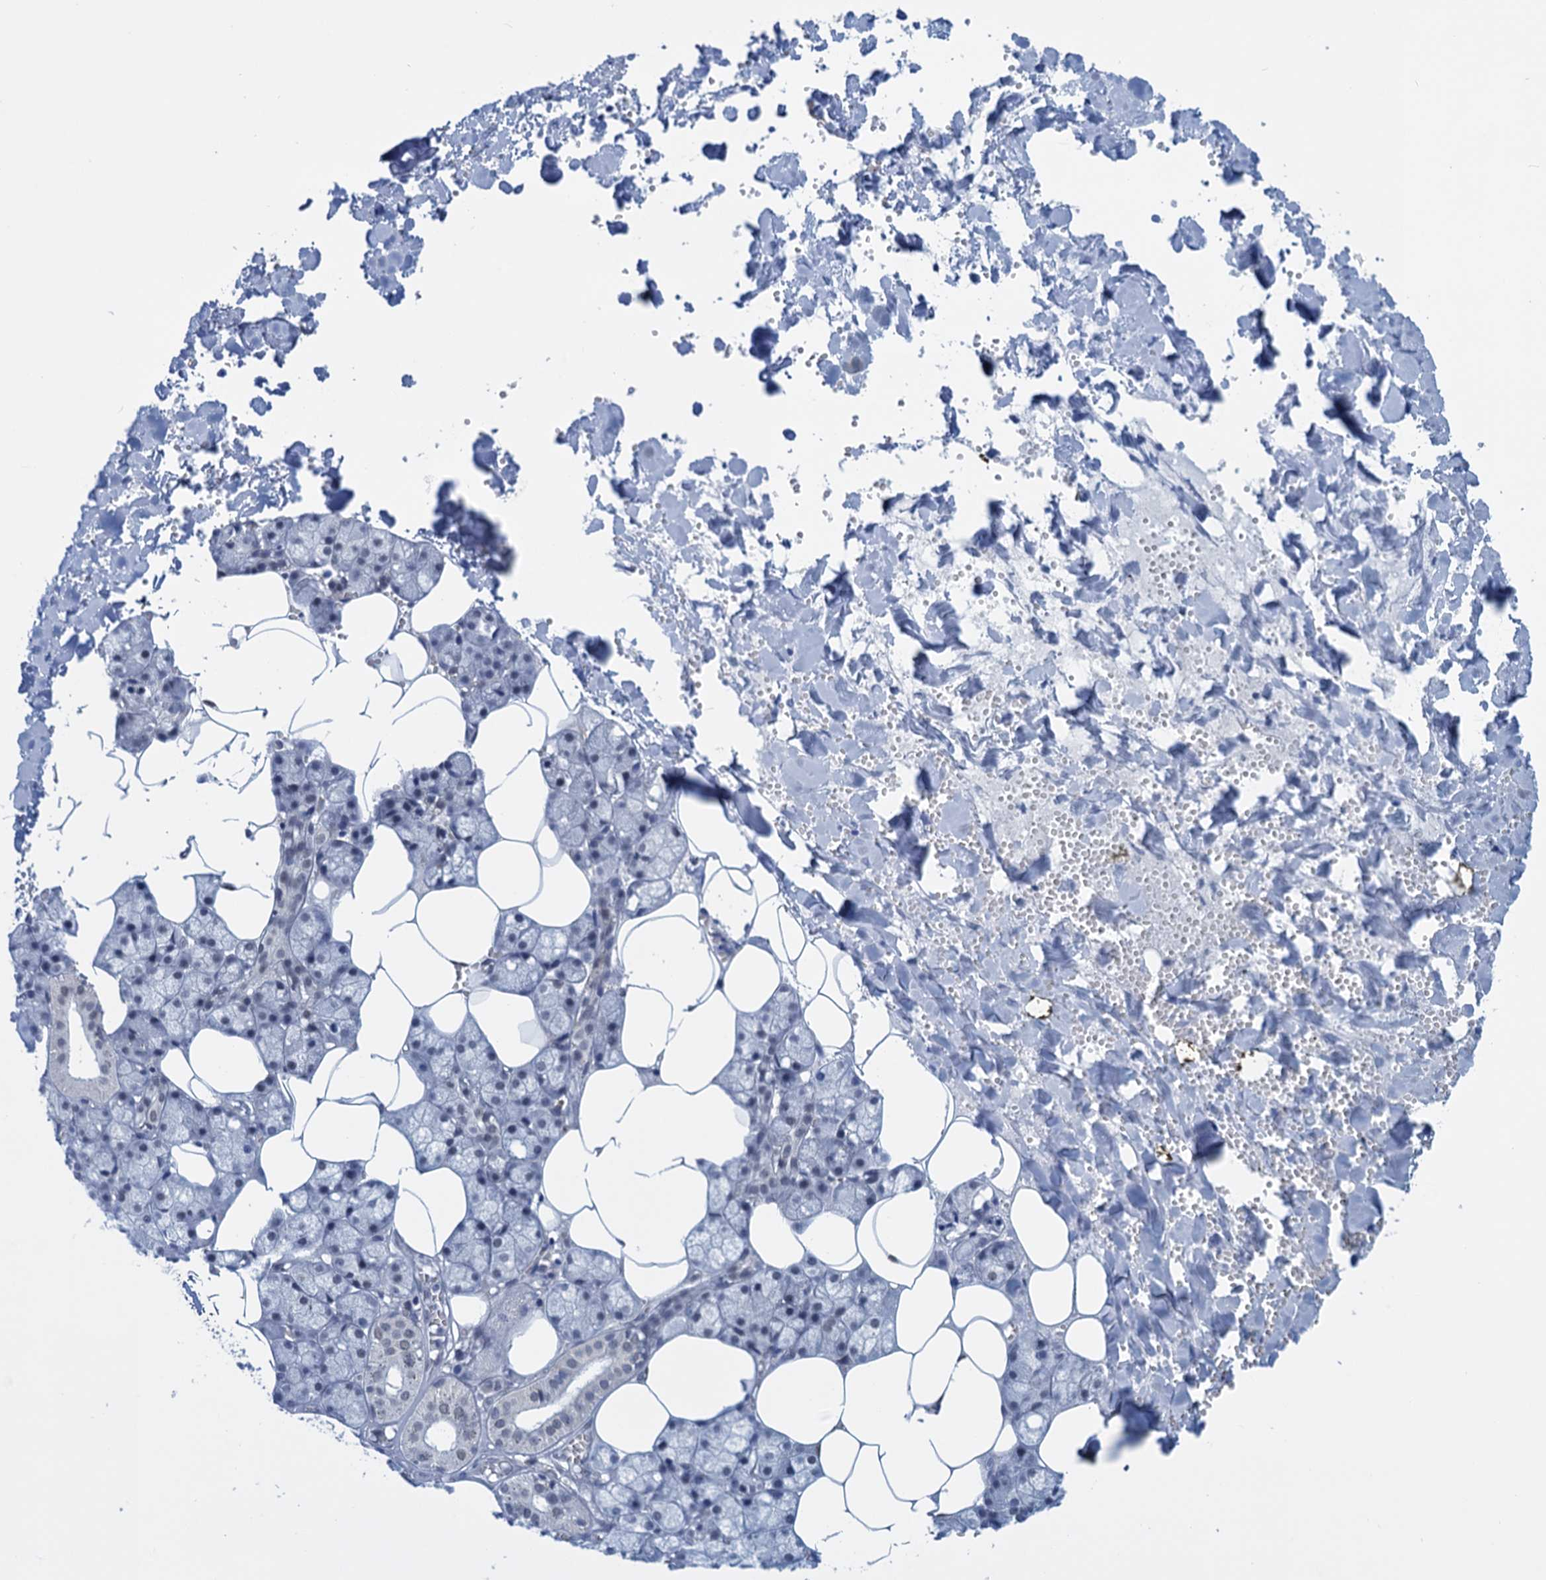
{"staining": {"intensity": "weak", "quantity": "25%-75%", "location": "nuclear"}, "tissue": "salivary gland", "cell_type": "Glandular cells", "image_type": "normal", "snomed": [{"axis": "morphology", "description": "Normal tissue, NOS"}, {"axis": "topography", "description": "Salivary gland"}], "caption": "Immunohistochemistry (IHC) (DAB) staining of benign human salivary gland demonstrates weak nuclear protein staining in approximately 25%-75% of glandular cells.", "gene": "SAE1", "patient": {"sex": "male", "age": 62}}